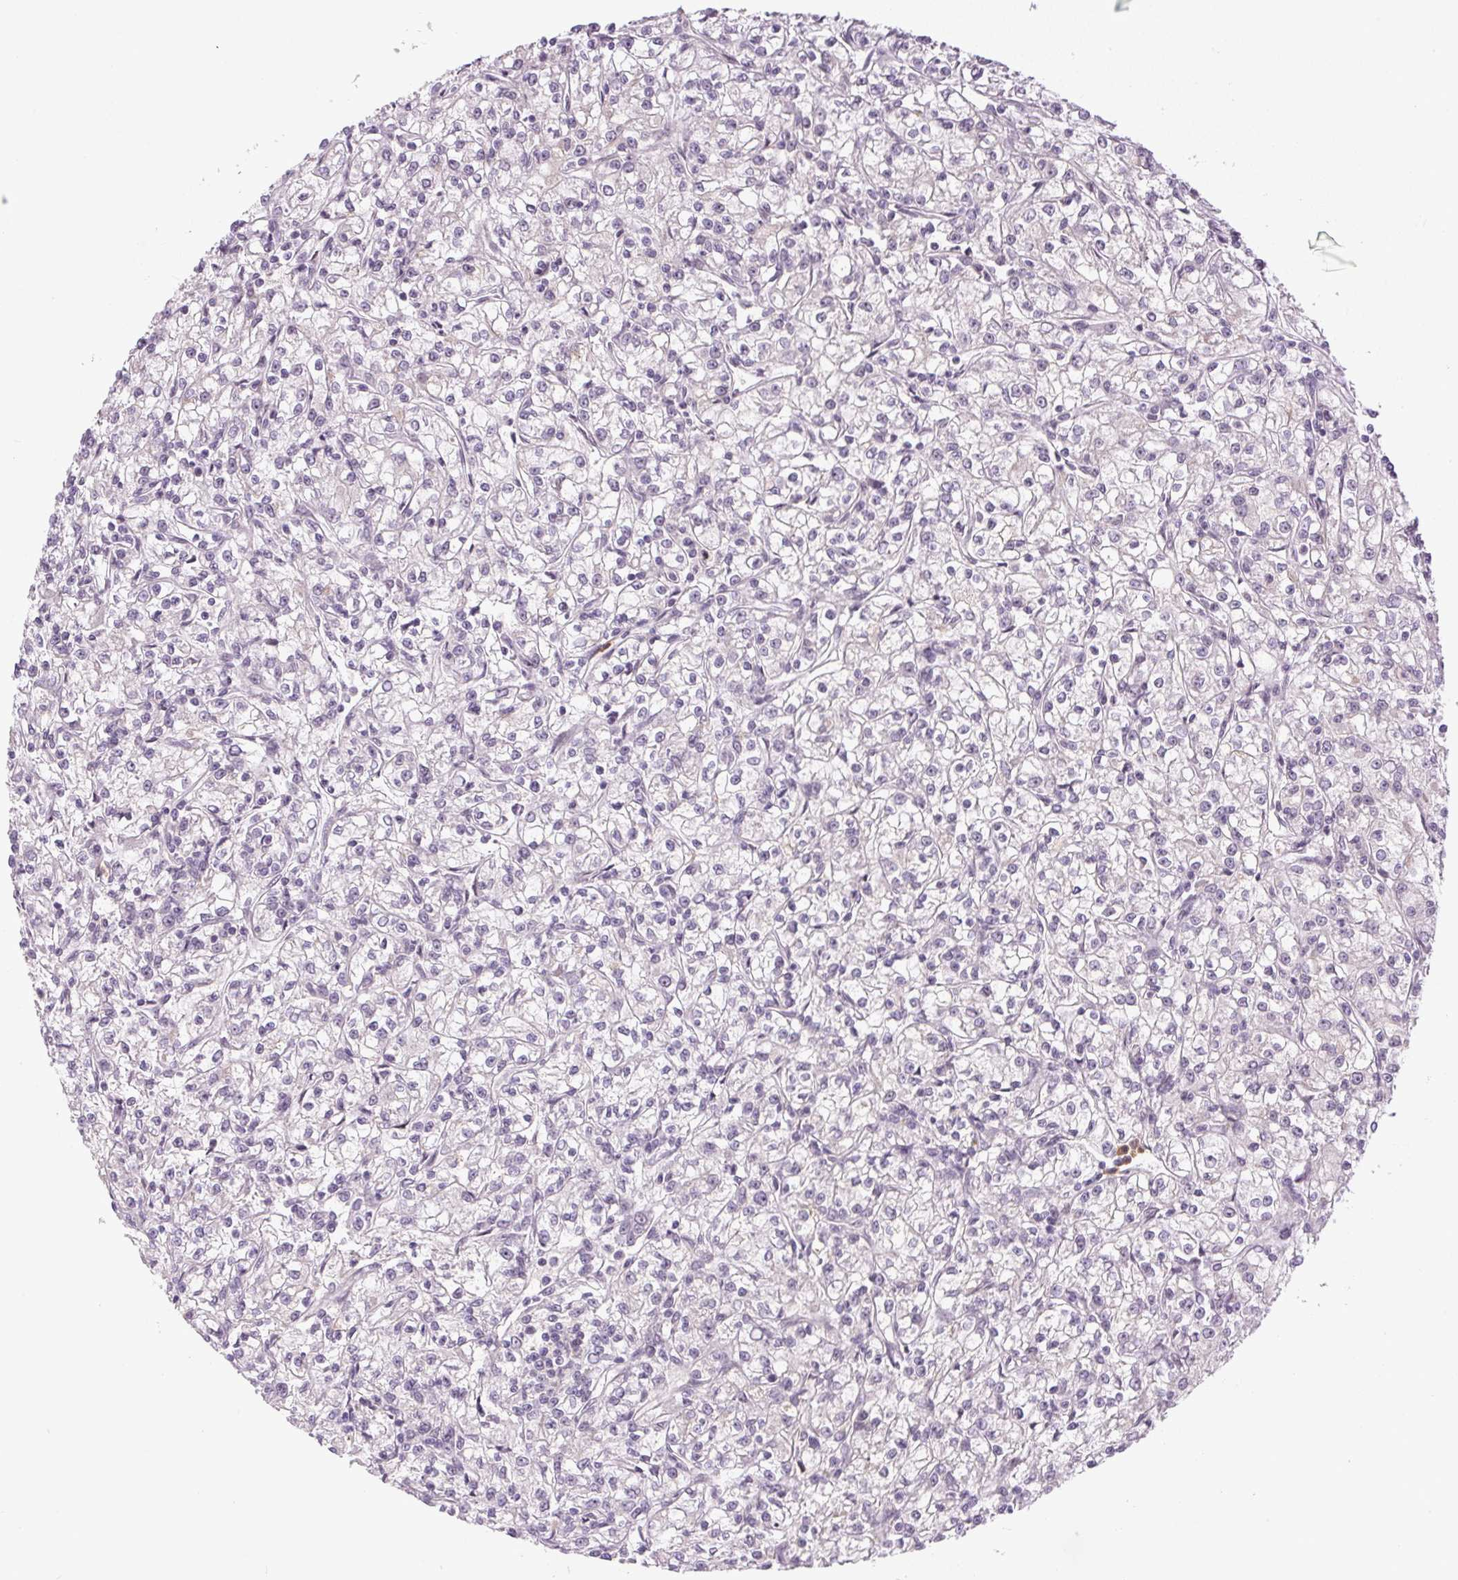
{"staining": {"intensity": "negative", "quantity": "none", "location": "none"}, "tissue": "renal cancer", "cell_type": "Tumor cells", "image_type": "cancer", "snomed": [{"axis": "morphology", "description": "Adenocarcinoma, NOS"}, {"axis": "topography", "description": "Kidney"}], "caption": "Photomicrograph shows no significant protein staining in tumor cells of renal cancer.", "gene": "SGF29", "patient": {"sex": "female", "age": 59}}